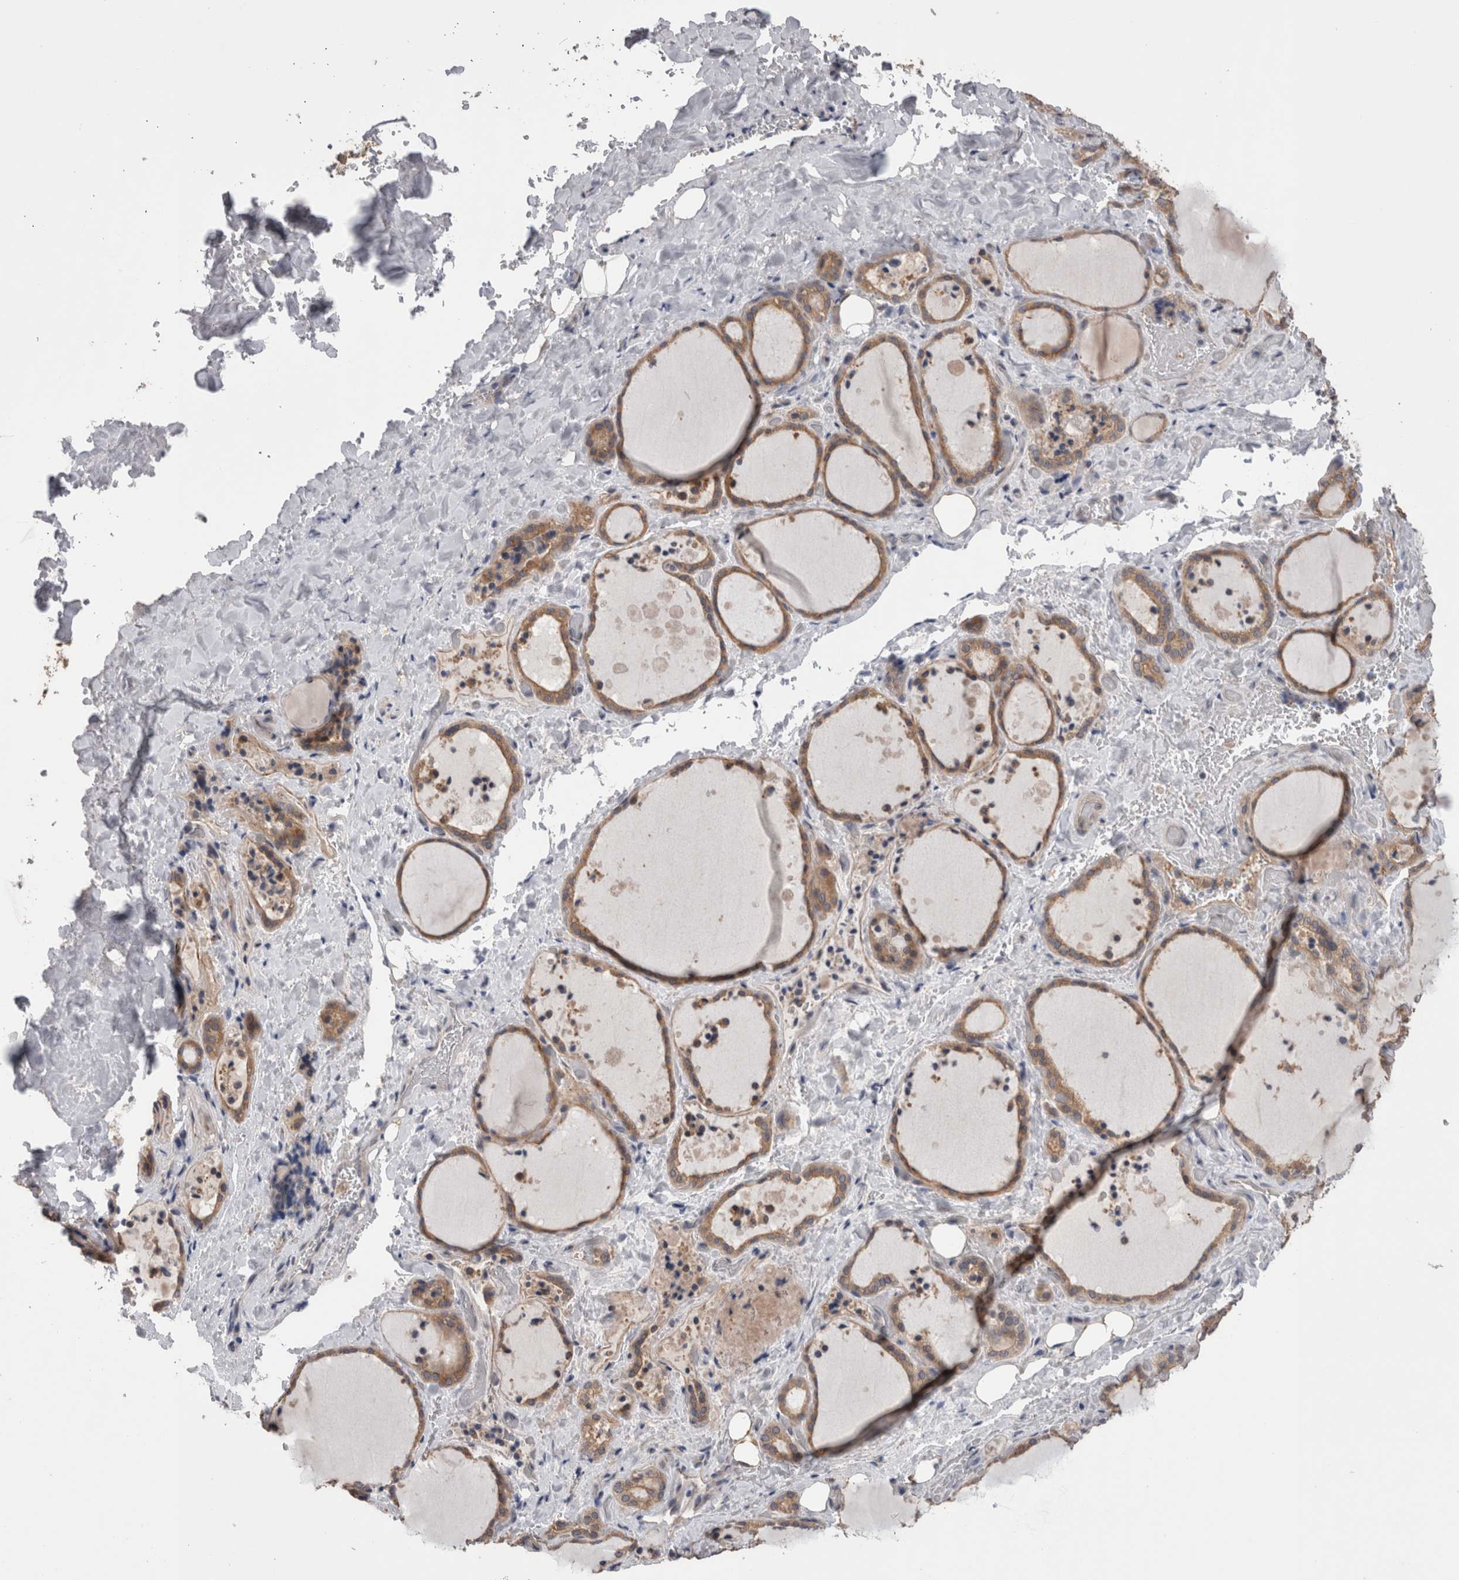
{"staining": {"intensity": "moderate", "quantity": ">75%", "location": "cytoplasmic/membranous"}, "tissue": "thyroid gland", "cell_type": "Glandular cells", "image_type": "normal", "snomed": [{"axis": "morphology", "description": "Normal tissue, NOS"}, {"axis": "topography", "description": "Thyroid gland"}], "caption": "The photomicrograph shows immunohistochemical staining of benign thyroid gland. There is moderate cytoplasmic/membranous staining is present in approximately >75% of glandular cells. (IHC, brightfield microscopy, high magnification).", "gene": "DCTN6", "patient": {"sex": "female", "age": 44}}